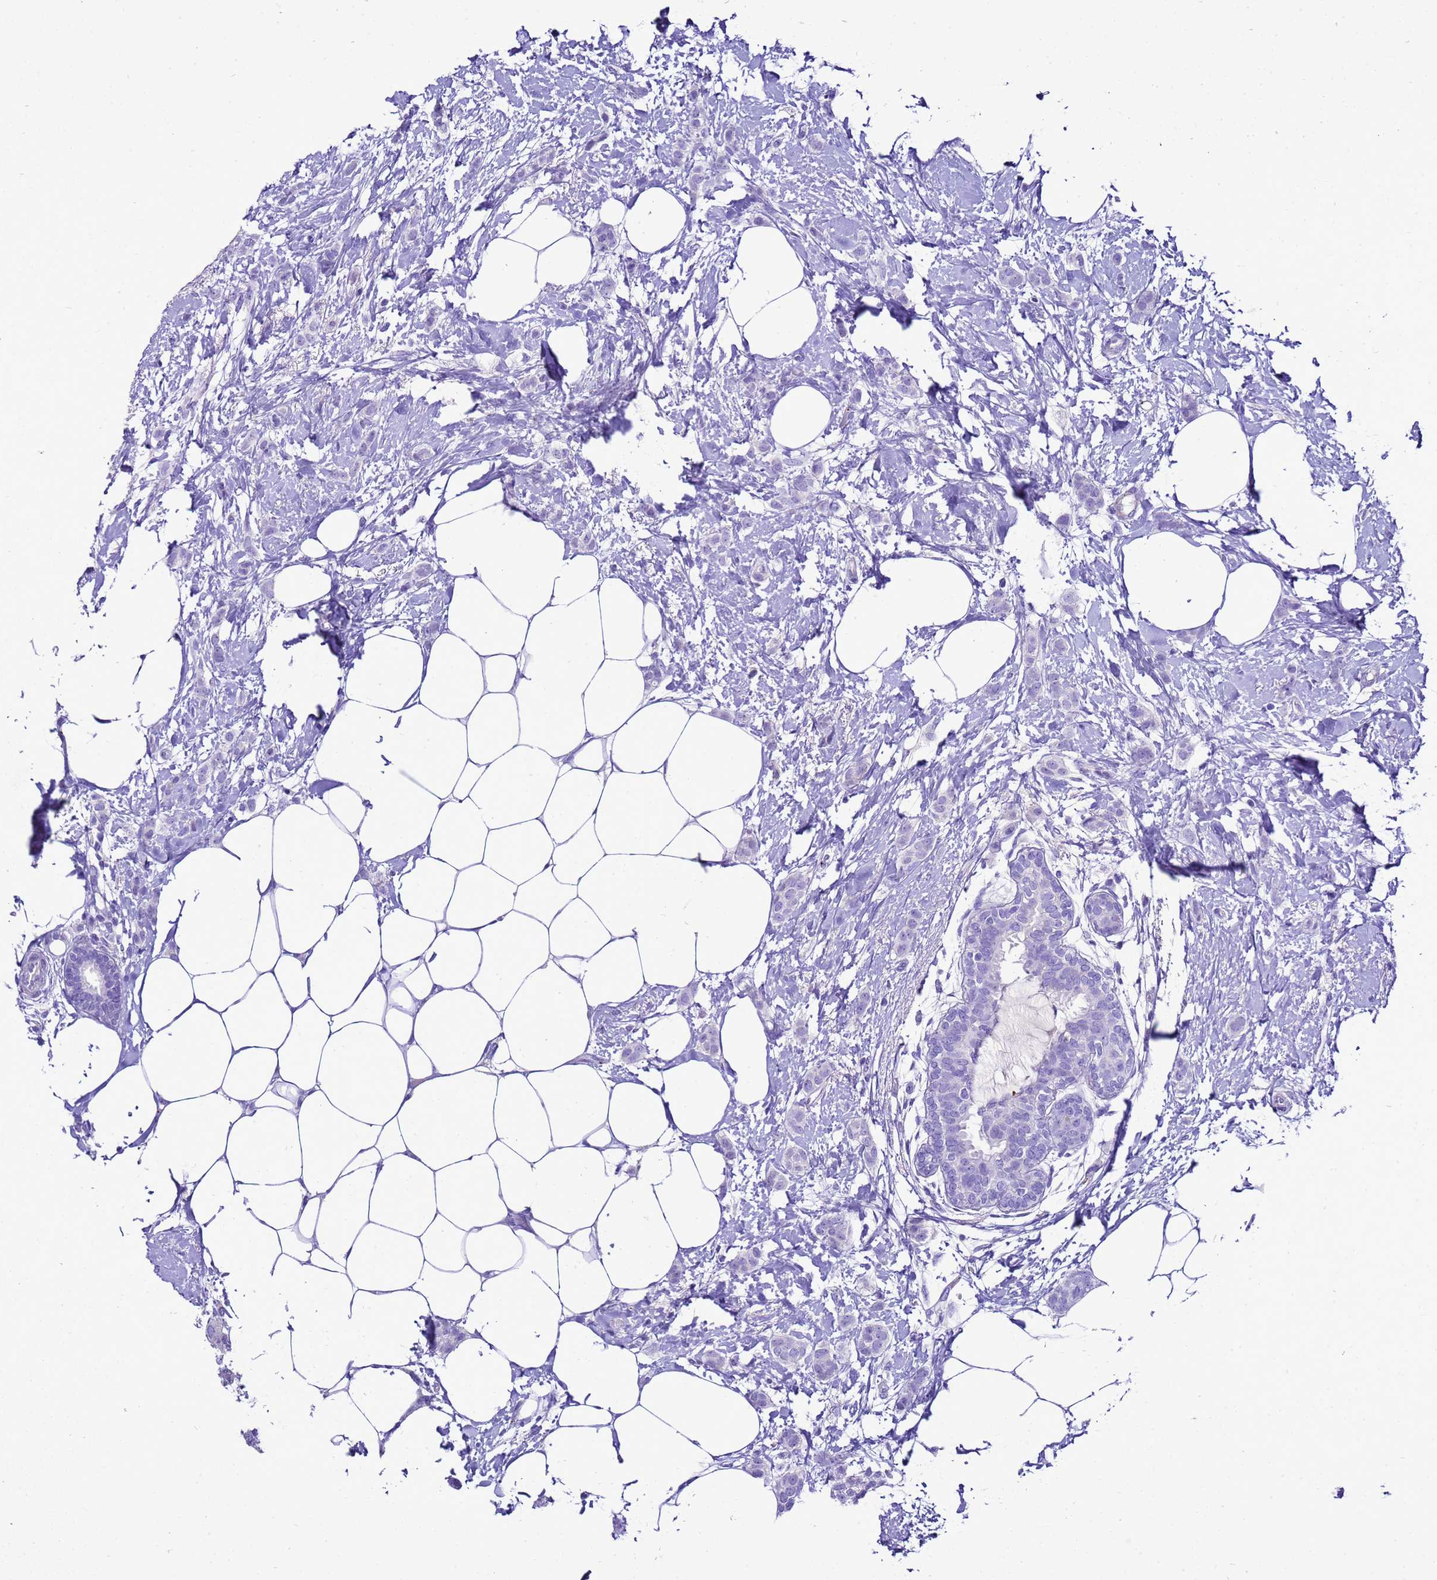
{"staining": {"intensity": "negative", "quantity": "none", "location": "none"}, "tissue": "breast cancer", "cell_type": "Tumor cells", "image_type": "cancer", "snomed": [{"axis": "morphology", "description": "Duct carcinoma"}, {"axis": "topography", "description": "Breast"}], "caption": "Immunohistochemistry of human breast intraductal carcinoma shows no positivity in tumor cells.", "gene": "BEST2", "patient": {"sex": "female", "age": 72}}